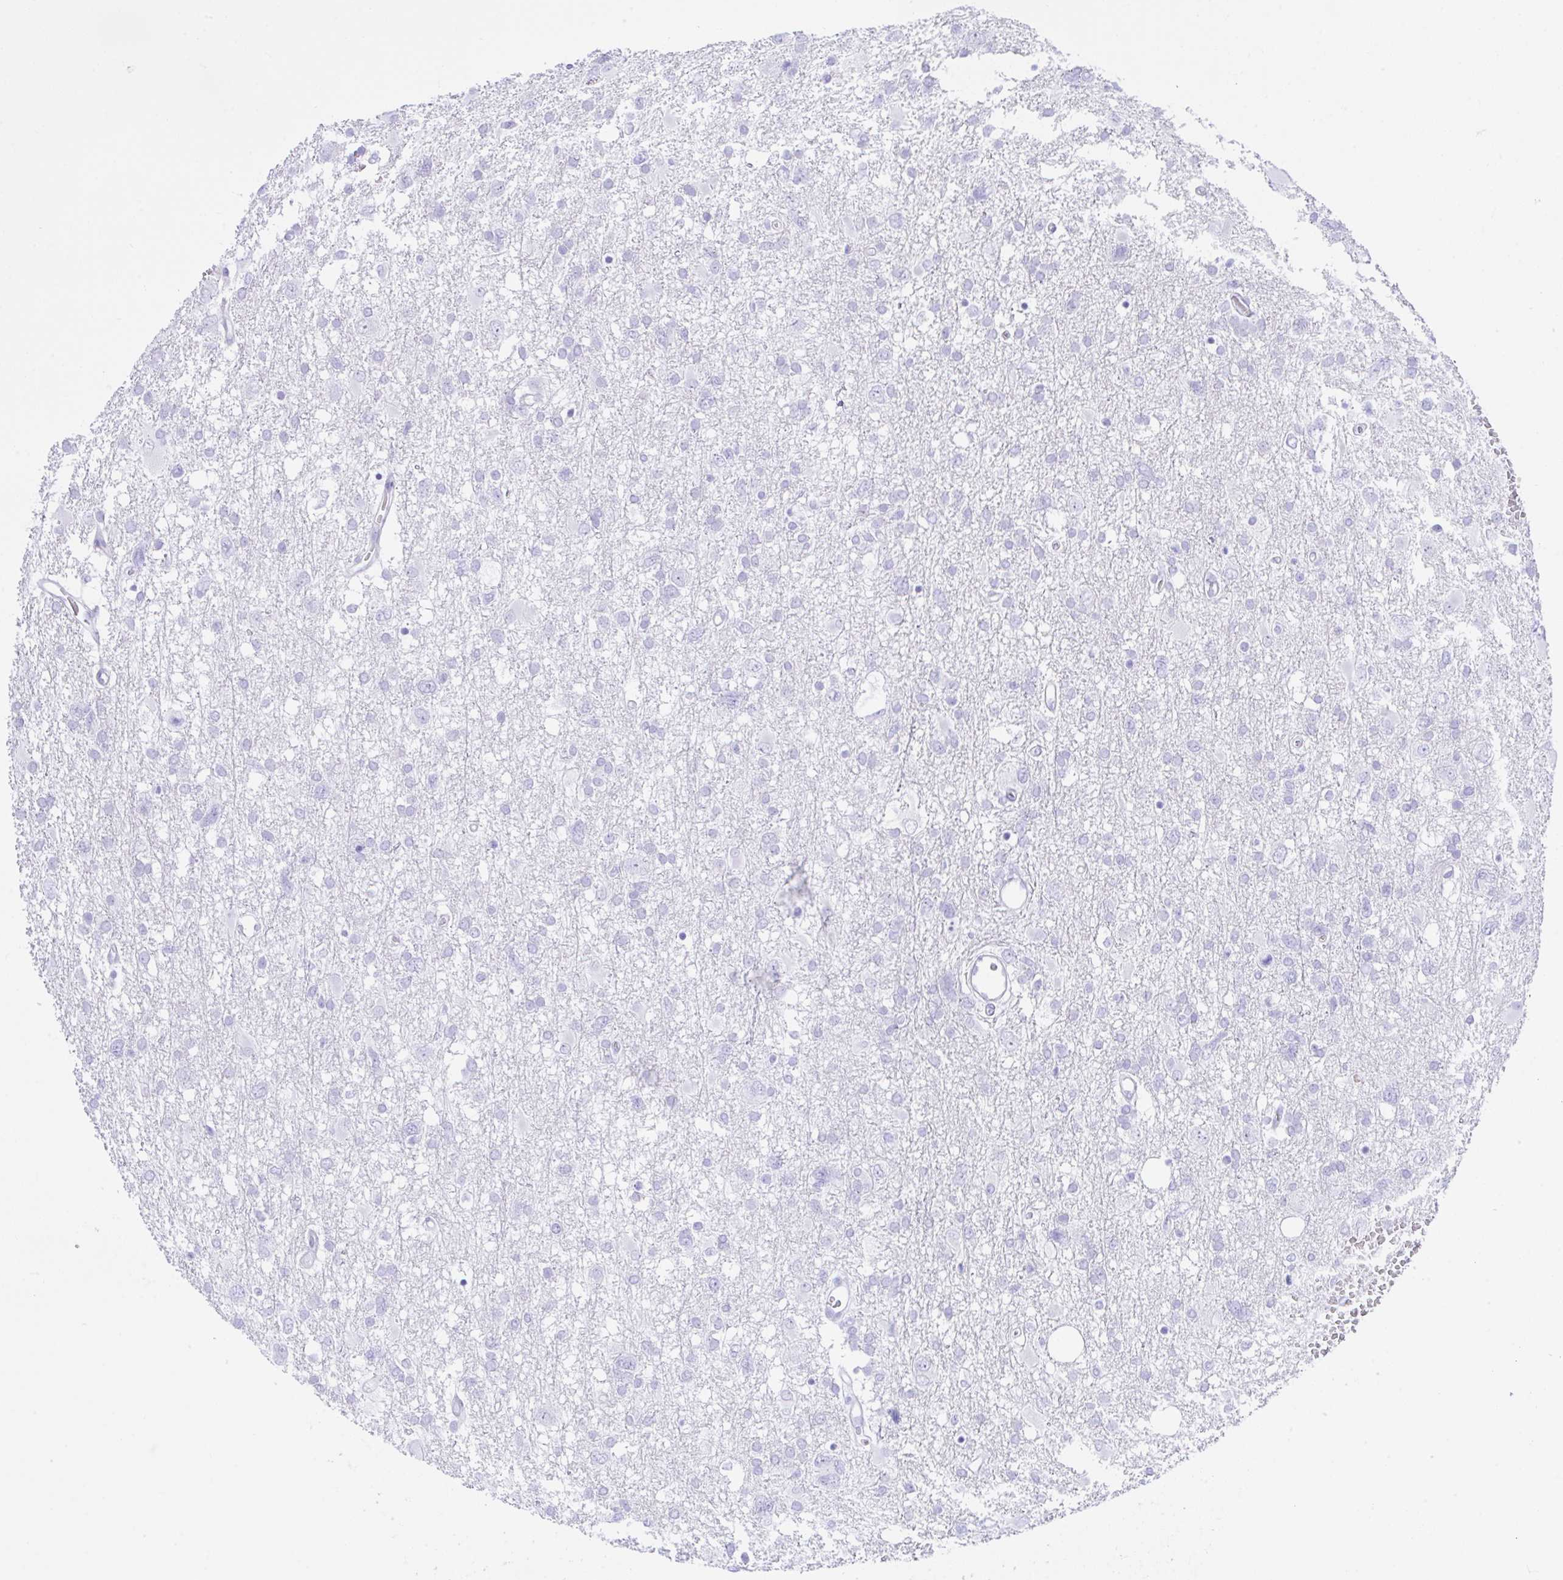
{"staining": {"intensity": "negative", "quantity": "none", "location": "none"}, "tissue": "glioma", "cell_type": "Tumor cells", "image_type": "cancer", "snomed": [{"axis": "morphology", "description": "Glioma, malignant, High grade"}, {"axis": "topography", "description": "Brain"}], "caption": "Immunohistochemistry histopathology image of neoplastic tissue: glioma stained with DAB (3,3'-diaminobenzidine) exhibits no significant protein staining in tumor cells. Nuclei are stained in blue.", "gene": "SEL1L2", "patient": {"sex": "male", "age": 61}}